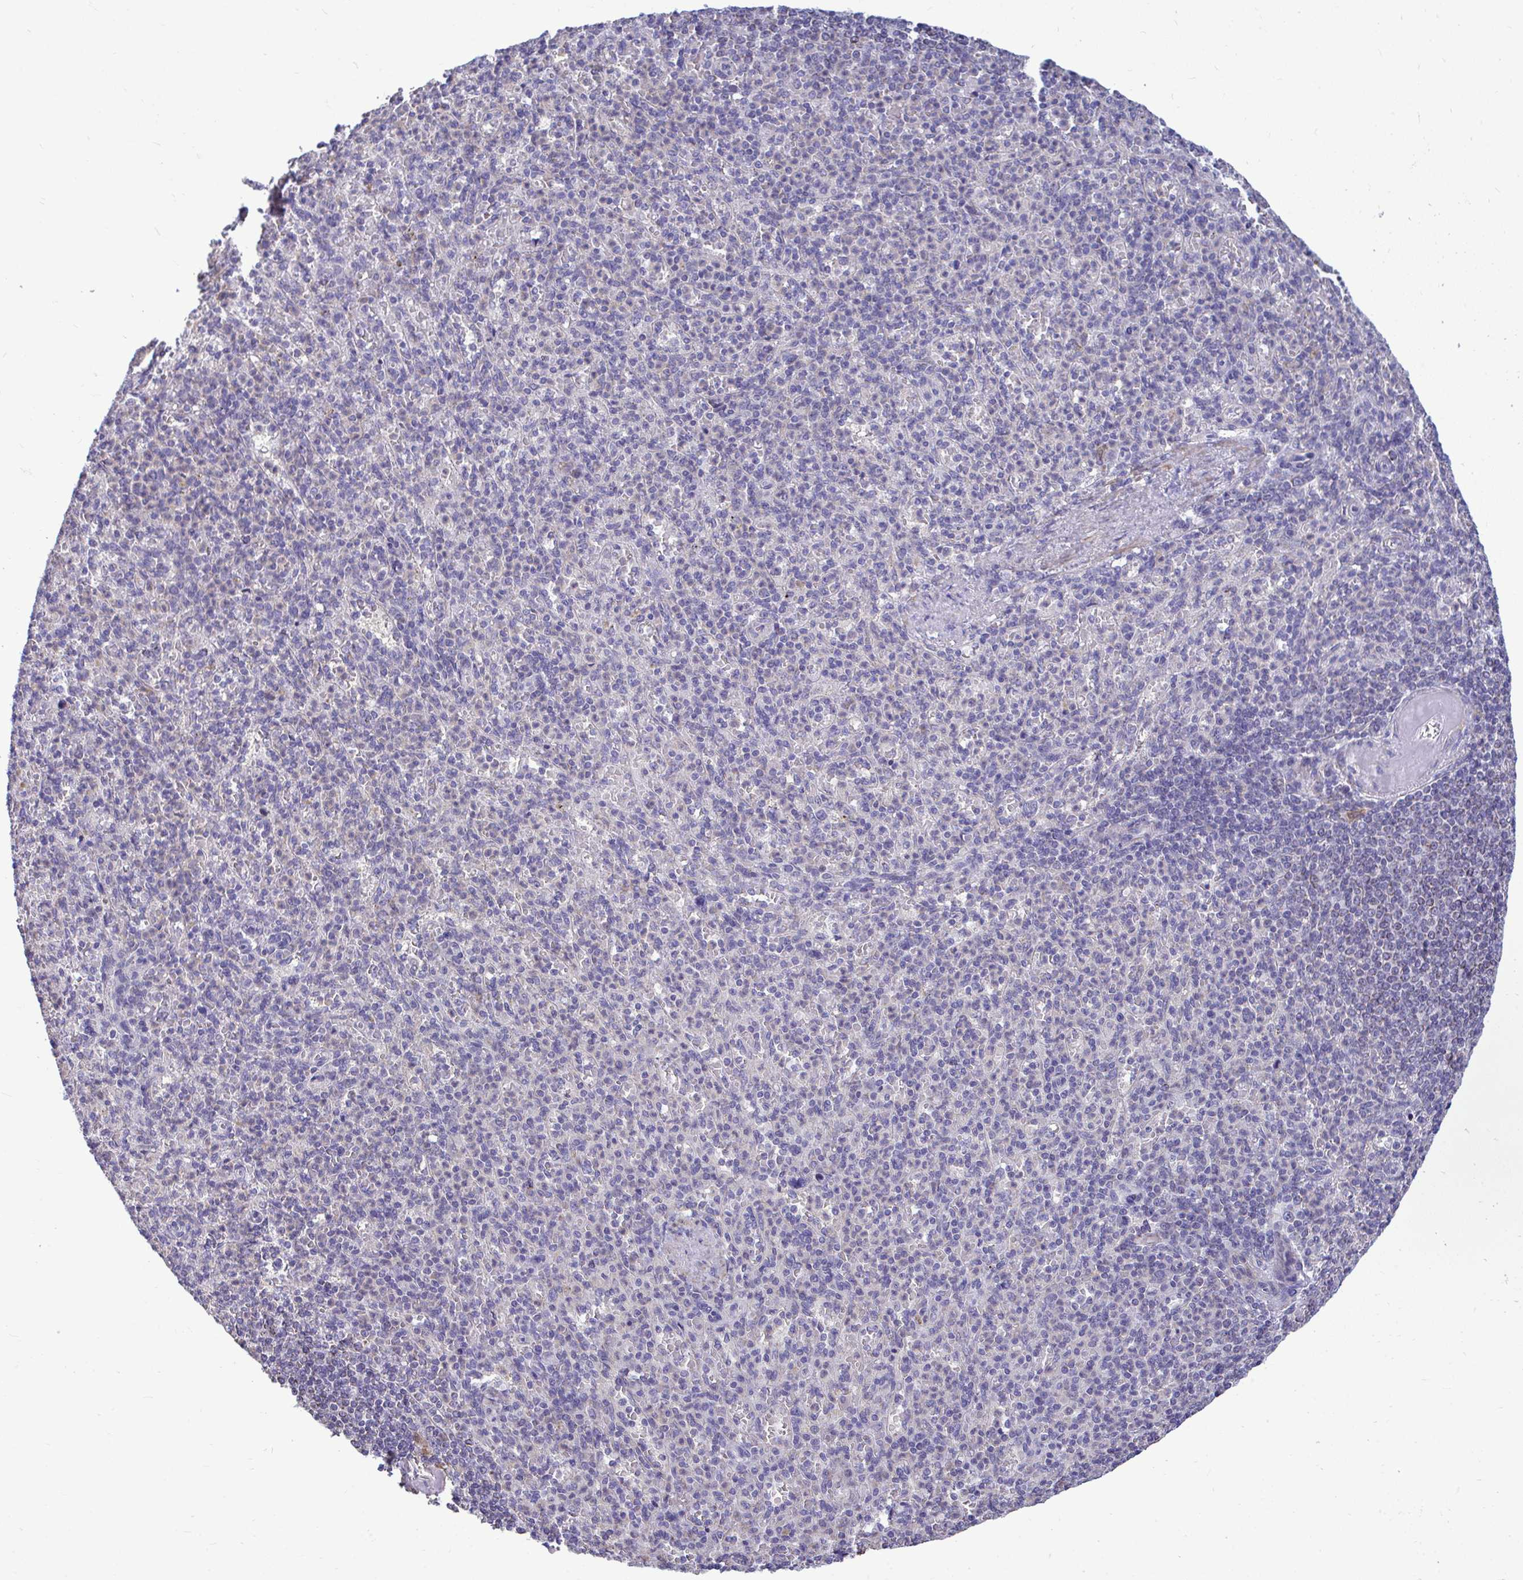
{"staining": {"intensity": "negative", "quantity": "none", "location": "none"}, "tissue": "spleen", "cell_type": "Cells in red pulp", "image_type": "normal", "snomed": [{"axis": "morphology", "description": "Normal tissue, NOS"}, {"axis": "topography", "description": "Spleen"}], "caption": "The immunohistochemistry histopathology image has no significant staining in cells in red pulp of spleen. (DAB (3,3'-diaminobenzidine) immunohistochemistry (IHC) with hematoxylin counter stain).", "gene": "ENSG00000269547", "patient": {"sex": "female", "age": 74}}